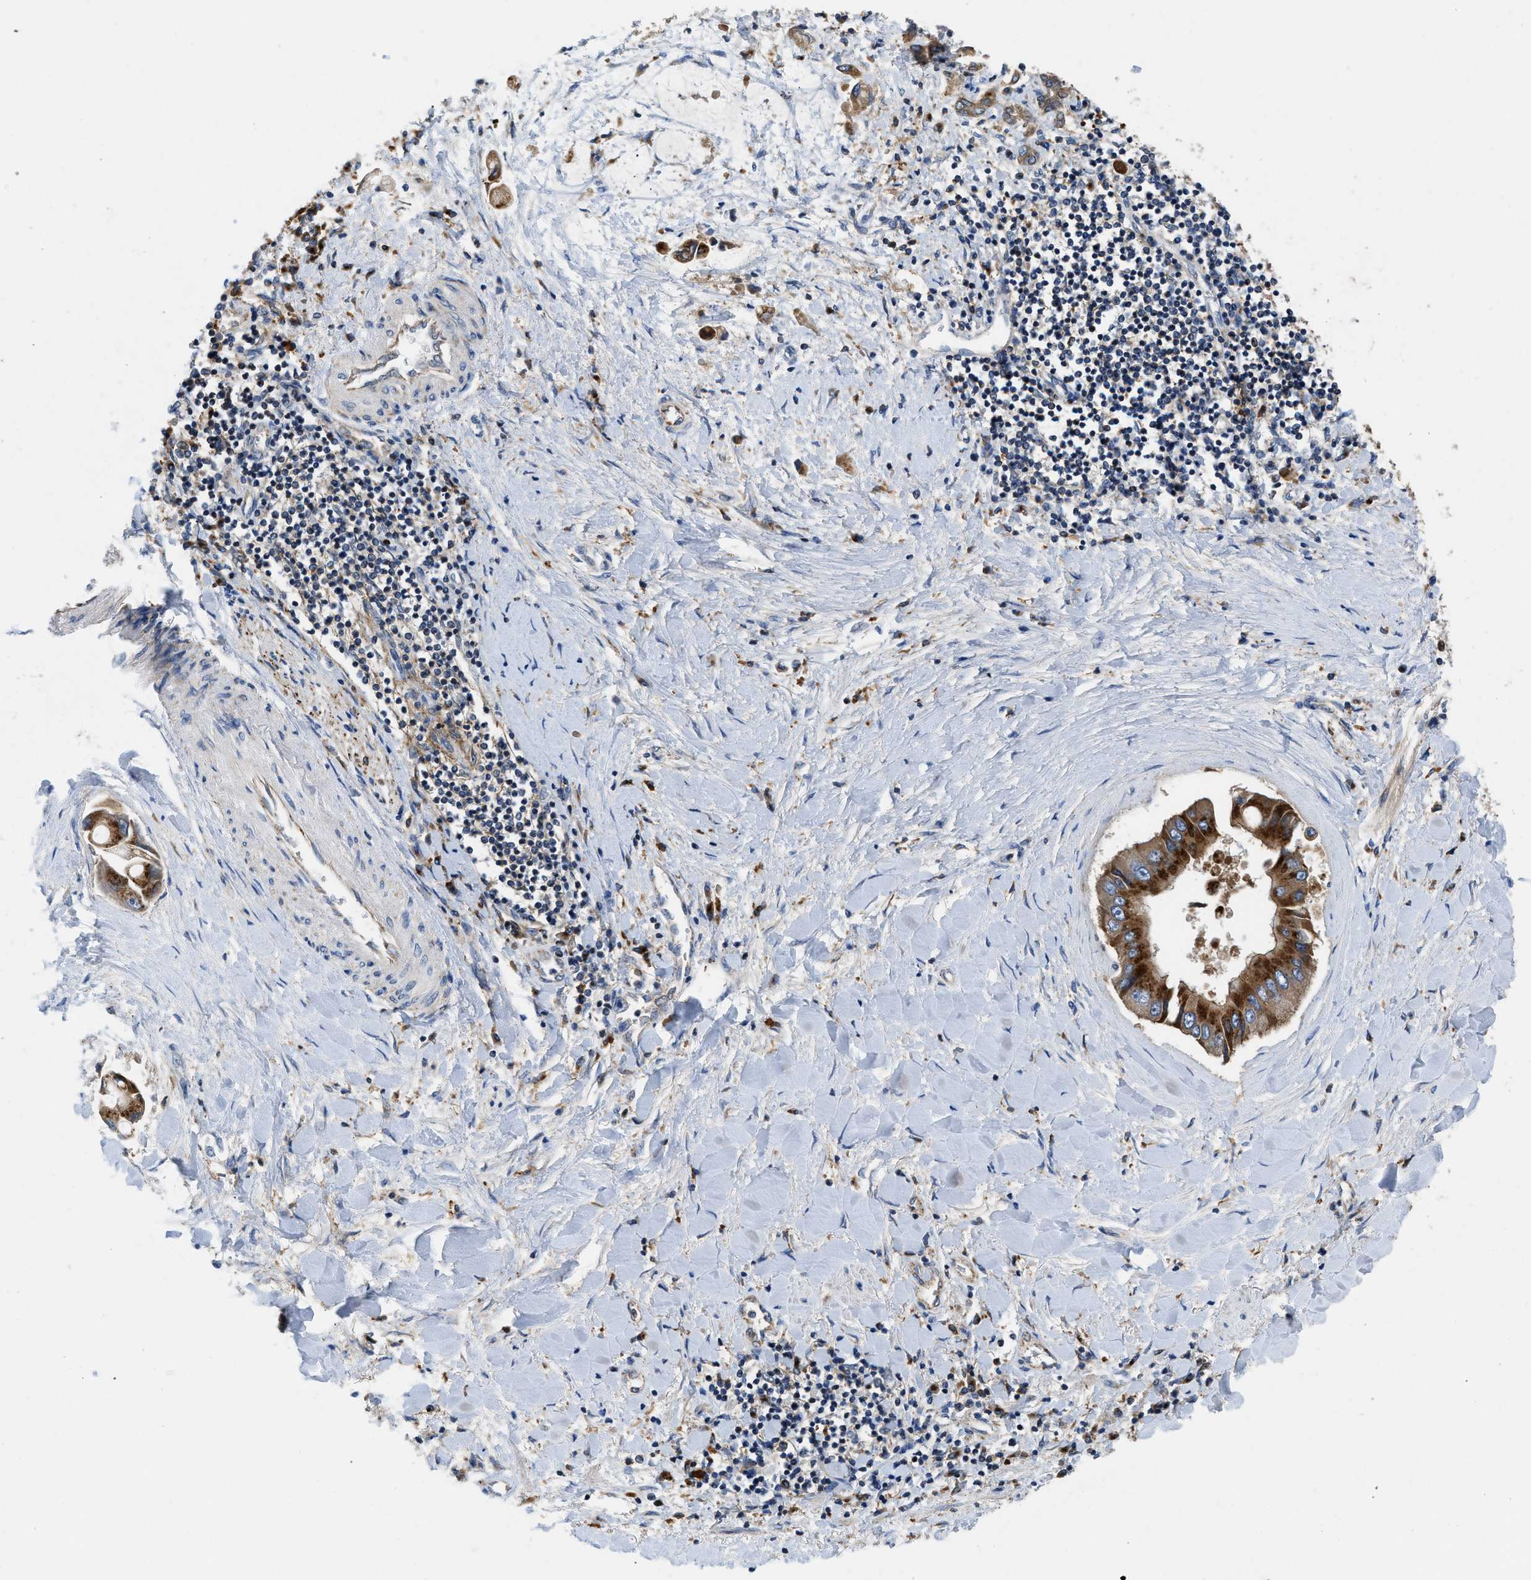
{"staining": {"intensity": "strong", "quantity": ">75%", "location": "cytoplasmic/membranous"}, "tissue": "liver cancer", "cell_type": "Tumor cells", "image_type": "cancer", "snomed": [{"axis": "morphology", "description": "Cholangiocarcinoma"}, {"axis": "topography", "description": "Liver"}], "caption": "The immunohistochemical stain highlights strong cytoplasmic/membranous staining in tumor cells of liver cancer tissue.", "gene": "ENPP4", "patient": {"sex": "male", "age": 50}}